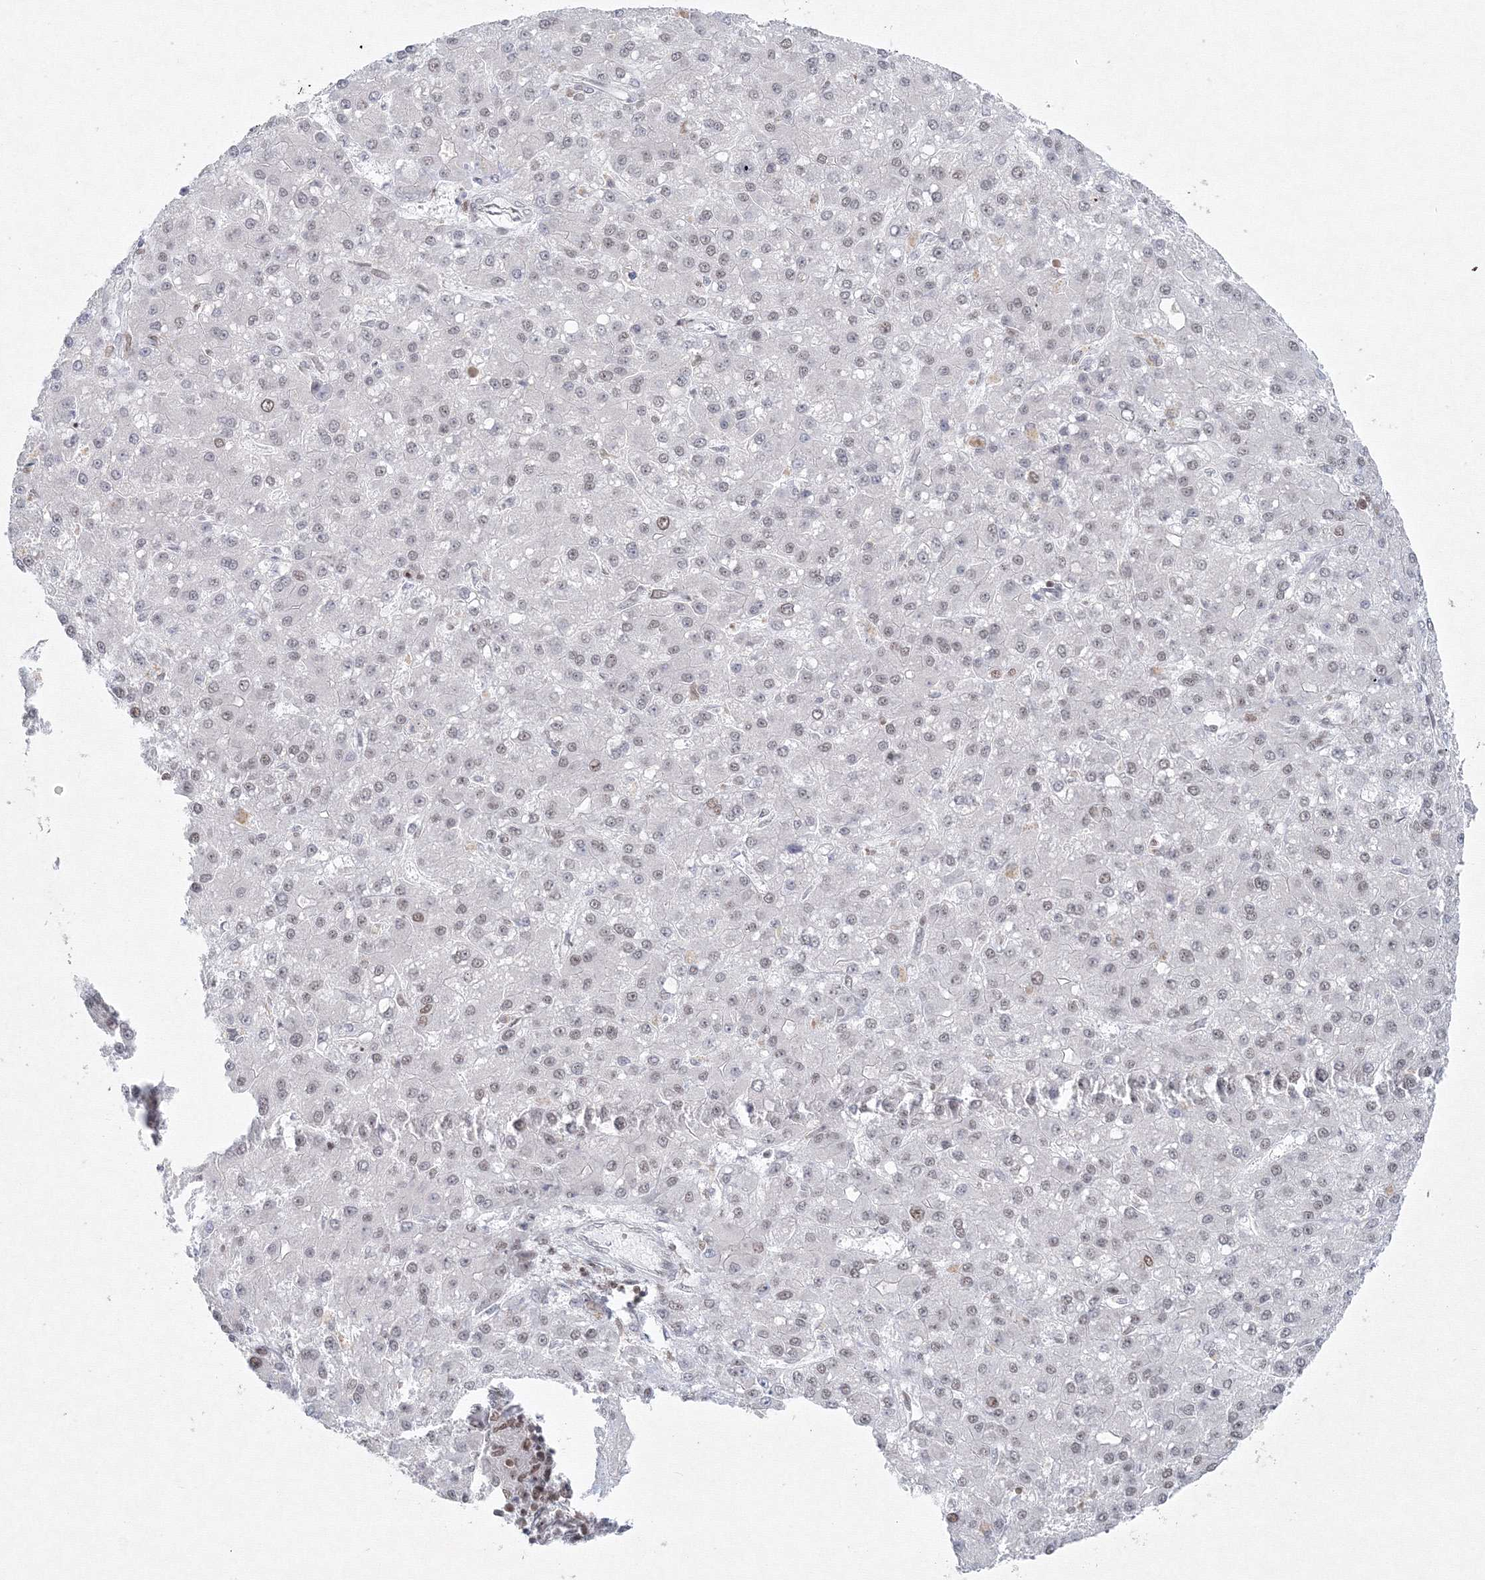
{"staining": {"intensity": "negative", "quantity": "none", "location": "none"}, "tissue": "liver cancer", "cell_type": "Tumor cells", "image_type": "cancer", "snomed": [{"axis": "morphology", "description": "Carcinoma, Hepatocellular, NOS"}, {"axis": "topography", "description": "Liver"}], "caption": "This is an IHC image of human liver cancer. There is no staining in tumor cells.", "gene": "KIF4A", "patient": {"sex": "male", "age": 67}}